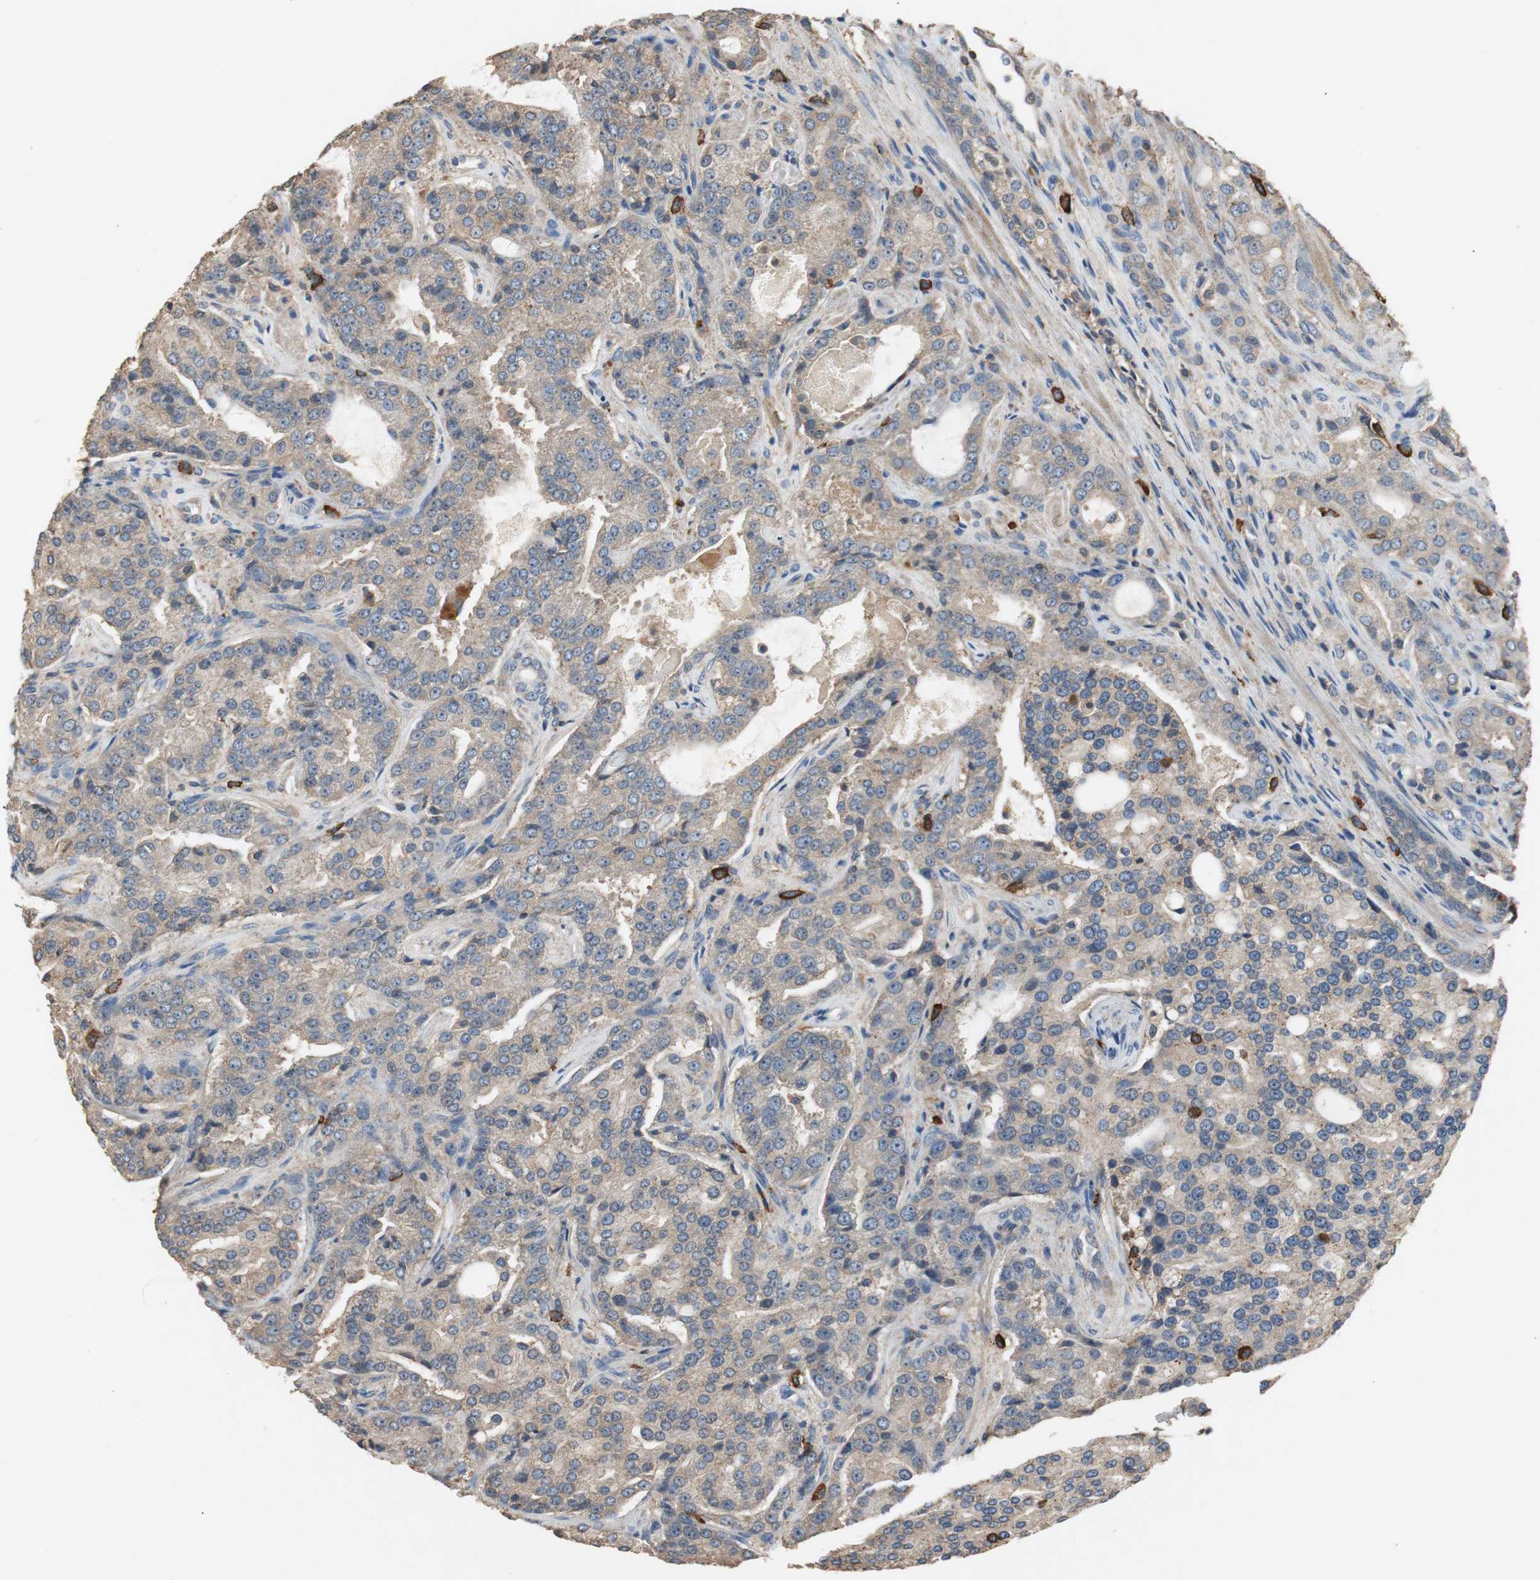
{"staining": {"intensity": "weak", "quantity": "<25%", "location": "cytoplasmic/membranous"}, "tissue": "prostate cancer", "cell_type": "Tumor cells", "image_type": "cancer", "snomed": [{"axis": "morphology", "description": "Adenocarcinoma, High grade"}, {"axis": "topography", "description": "Prostate"}], "caption": "Immunohistochemical staining of human prostate cancer (high-grade adenocarcinoma) displays no significant staining in tumor cells. Brightfield microscopy of immunohistochemistry stained with DAB (3,3'-diaminobenzidine) (brown) and hematoxylin (blue), captured at high magnification.", "gene": "TNFRSF14", "patient": {"sex": "male", "age": 72}}